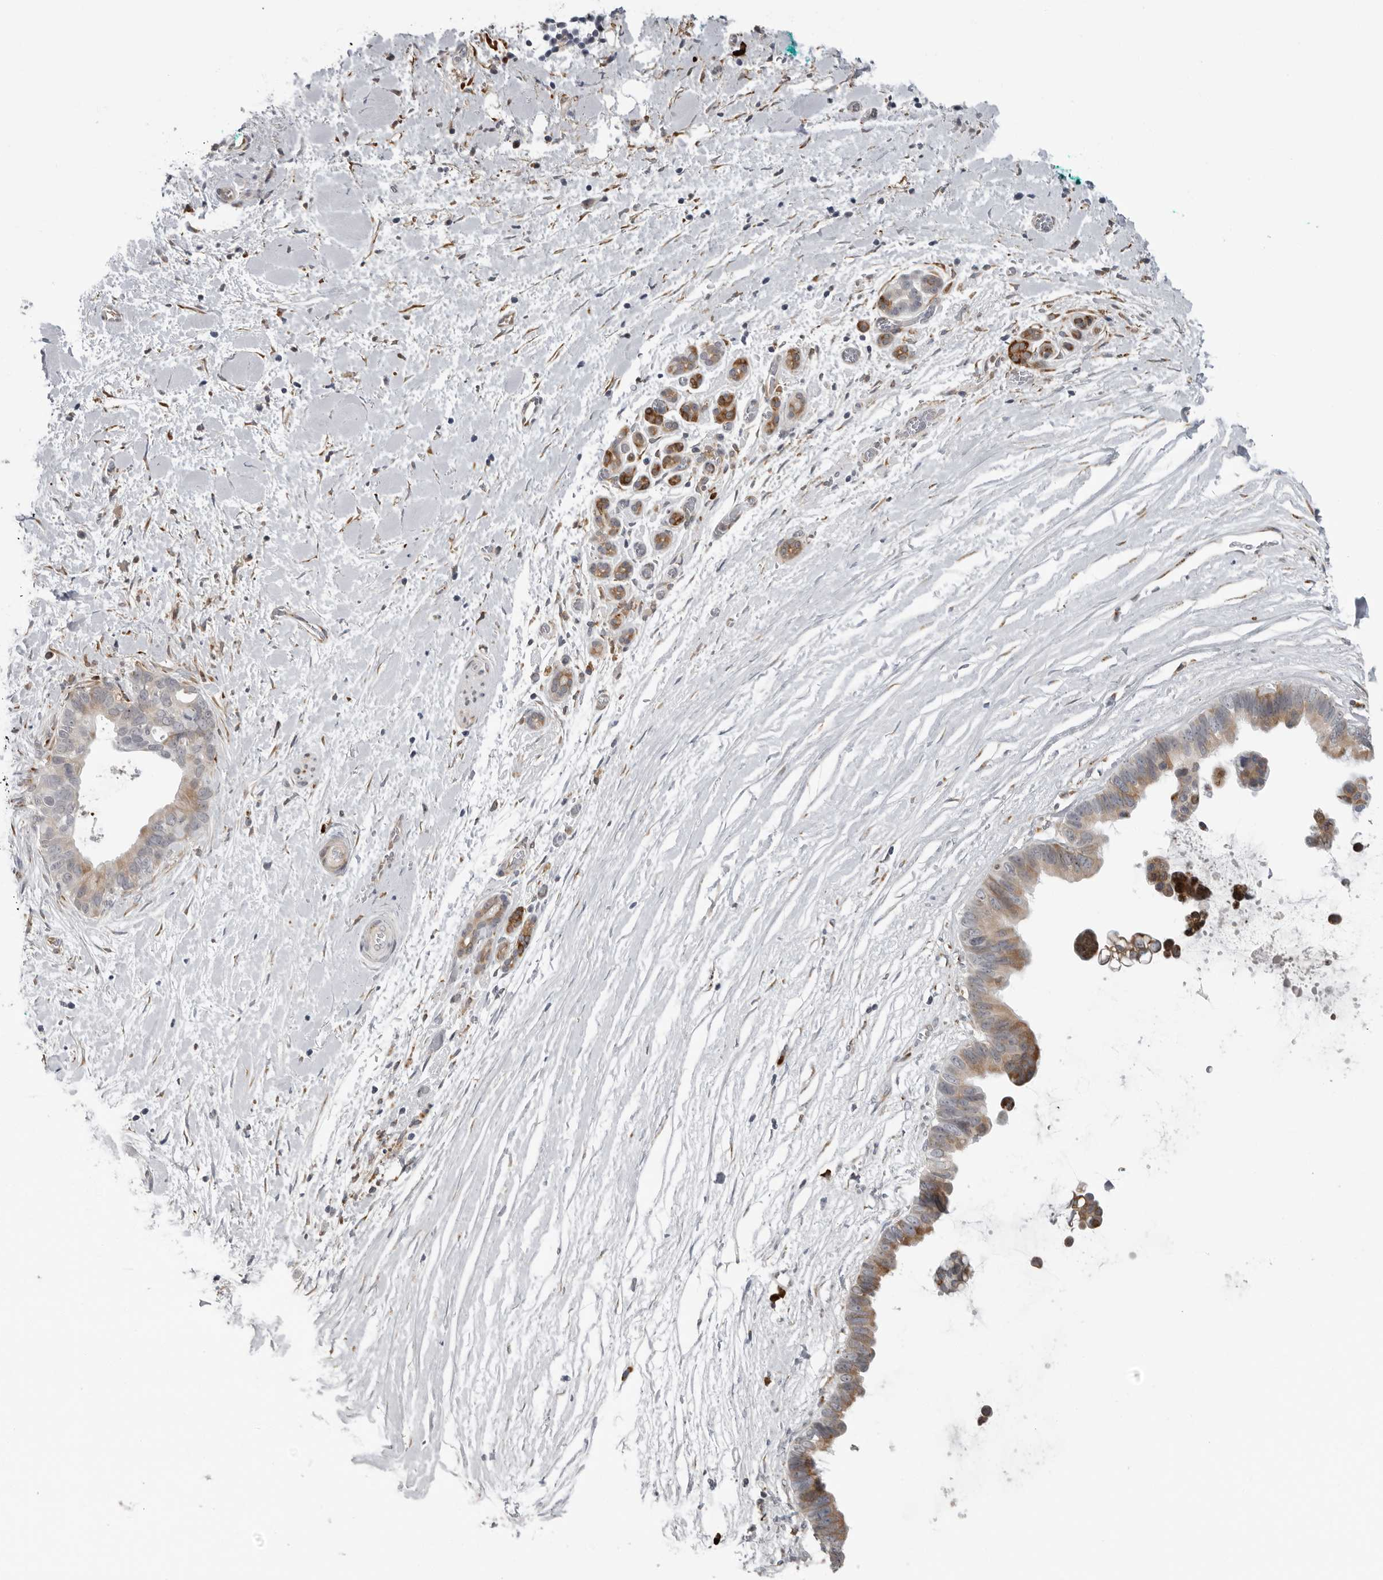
{"staining": {"intensity": "strong", "quantity": ">75%", "location": "cytoplasmic/membranous"}, "tissue": "pancreatic cancer", "cell_type": "Tumor cells", "image_type": "cancer", "snomed": [{"axis": "morphology", "description": "Adenocarcinoma, NOS"}, {"axis": "topography", "description": "Pancreas"}], "caption": "A high amount of strong cytoplasmic/membranous positivity is present in about >75% of tumor cells in pancreatic cancer tissue.", "gene": "ALPK2", "patient": {"sex": "female", "age": 72}}